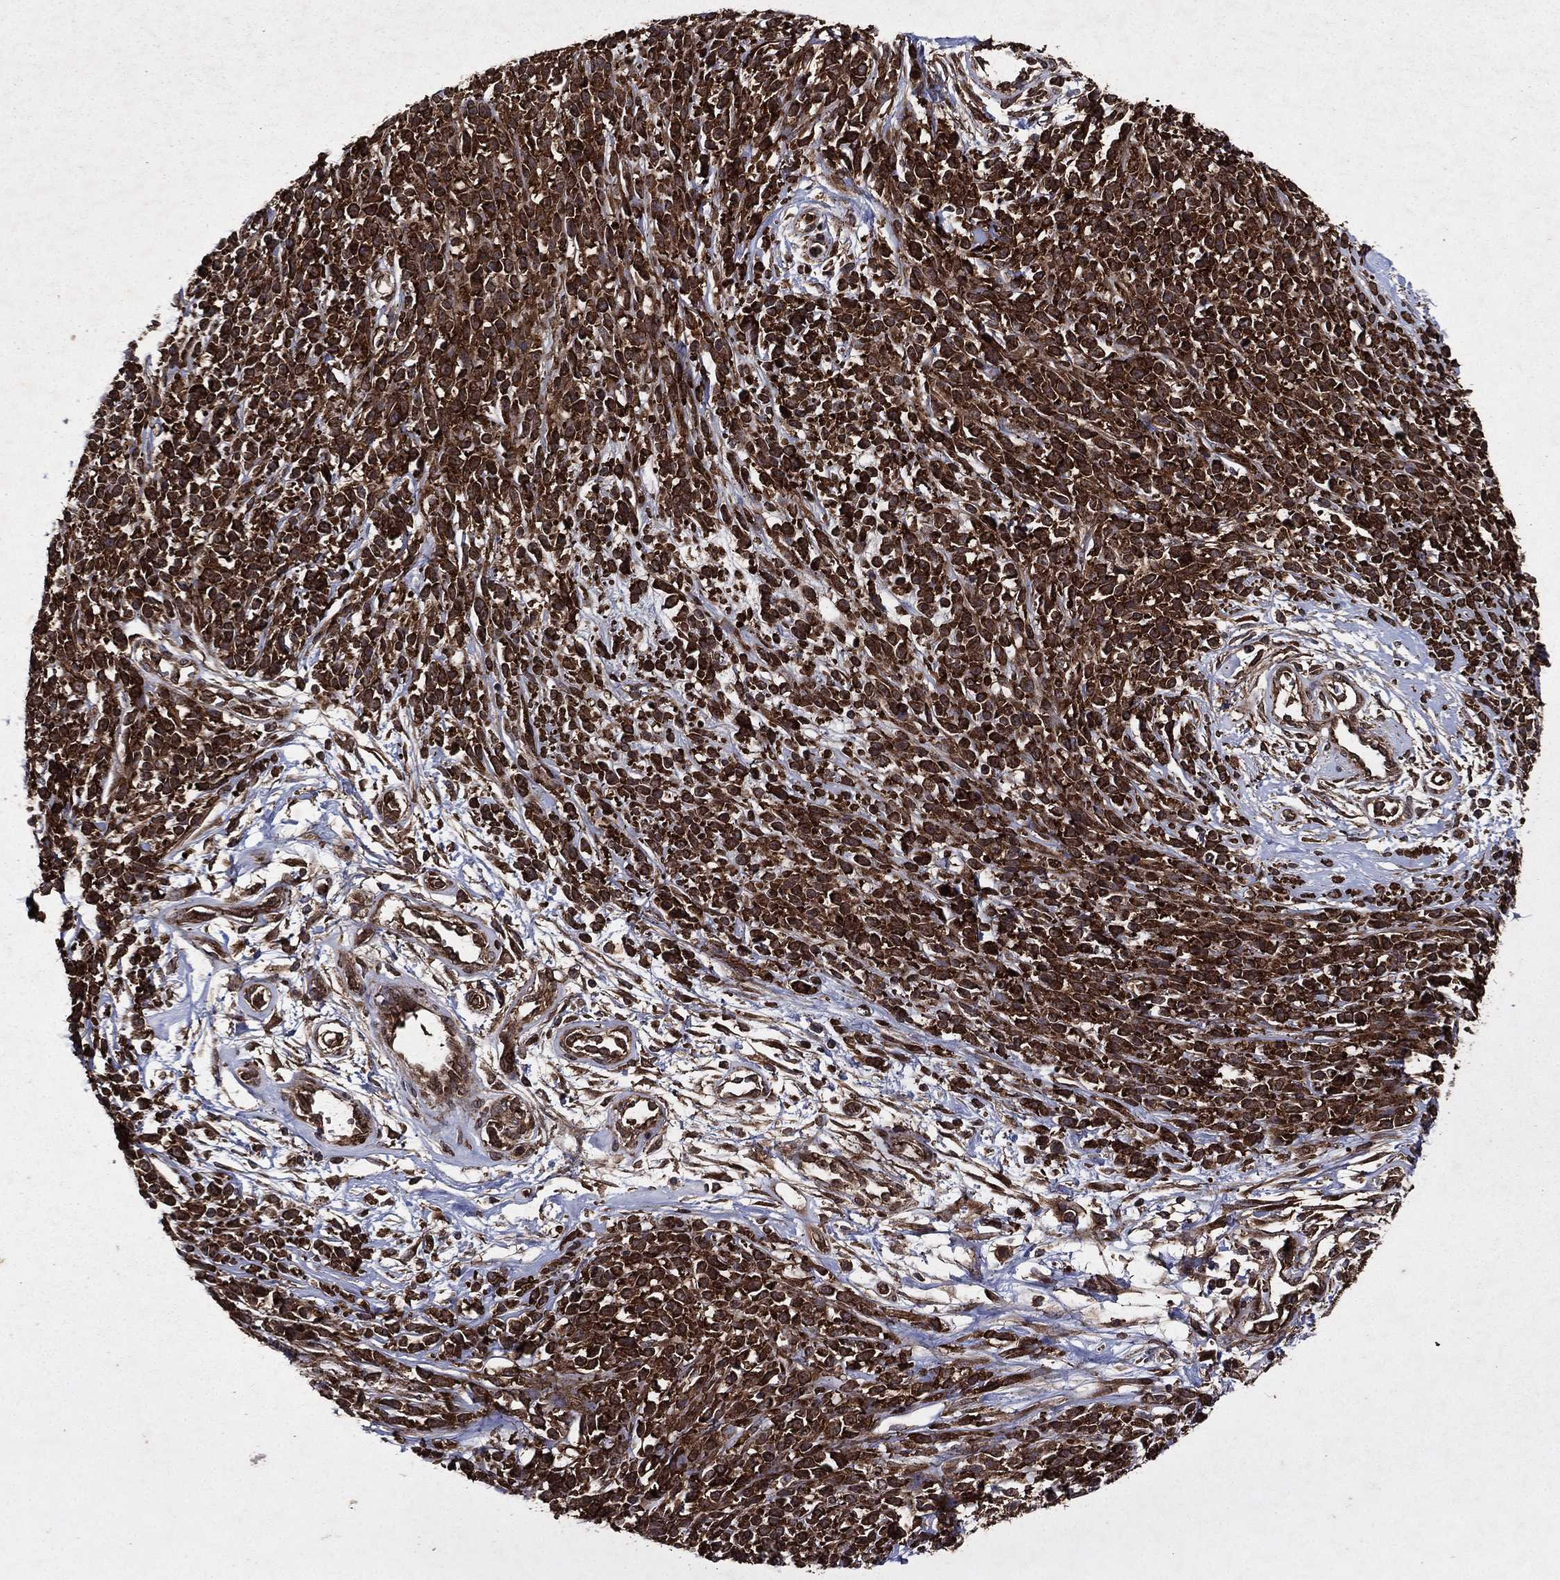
{"staining": {"intensity": "strong", "quantity": ">75%", "location": "cytoplasmic/membranous"}, "tissue": "melanoma", "cell_type": "Tumor cells", "image_type": "cancer", "snomed": [{"axis": "morphology", "description": "Malignant melanoma, NOS"}, {"axis": "topography", "description": "Skin"}, {"axis": "topography", "description": "Skin of trunk"}], "caption": "Approximately >75% of tumor cells in malignant melanoma demonstrate strong cytoplasmic/membranous protein expression as visualized by brown immunohistochemical staining.", "gene": "EIF2B4", "patient": {"sex": "male", "age": 74}}